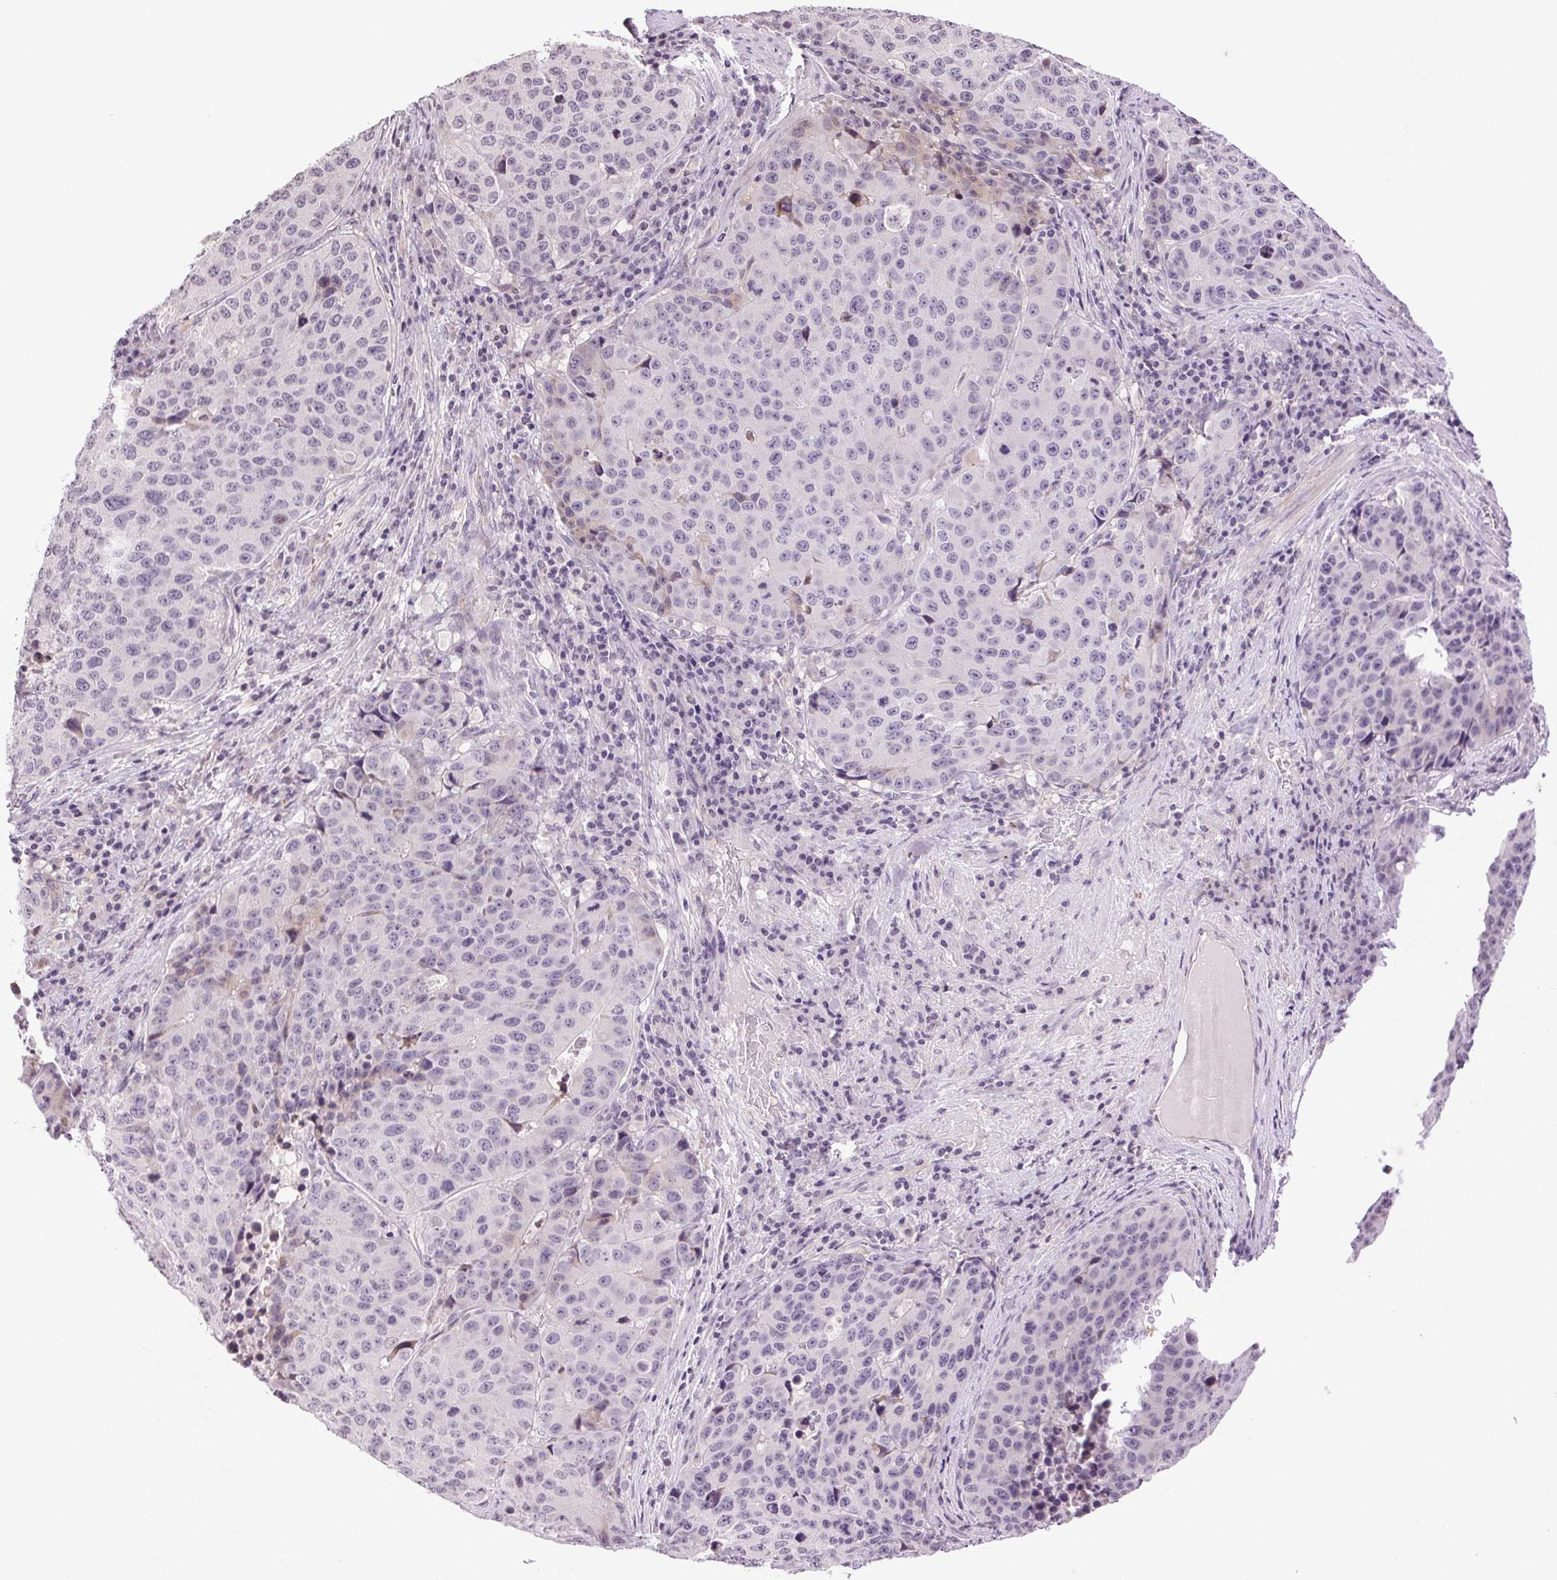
{"staining": {"intensity": "negative", "quantity": "none", "location": "none"}, "tissue": "stomach cancer", "cell_type": "Tumor cells", "image_type": "cancer", "snomed": [{"axis": "morphology", "description": "Adenocarcinoma, NOS"}, {"axis": "topography", "description": "Stomach"}], "caption": "DAB immunohistochemical staining of stomach cancer (adenocarcinoma) displays no significant positivity in tumor cells.", "gene": "TNNT3", "patient": {"sex": "male", "age": 71}}